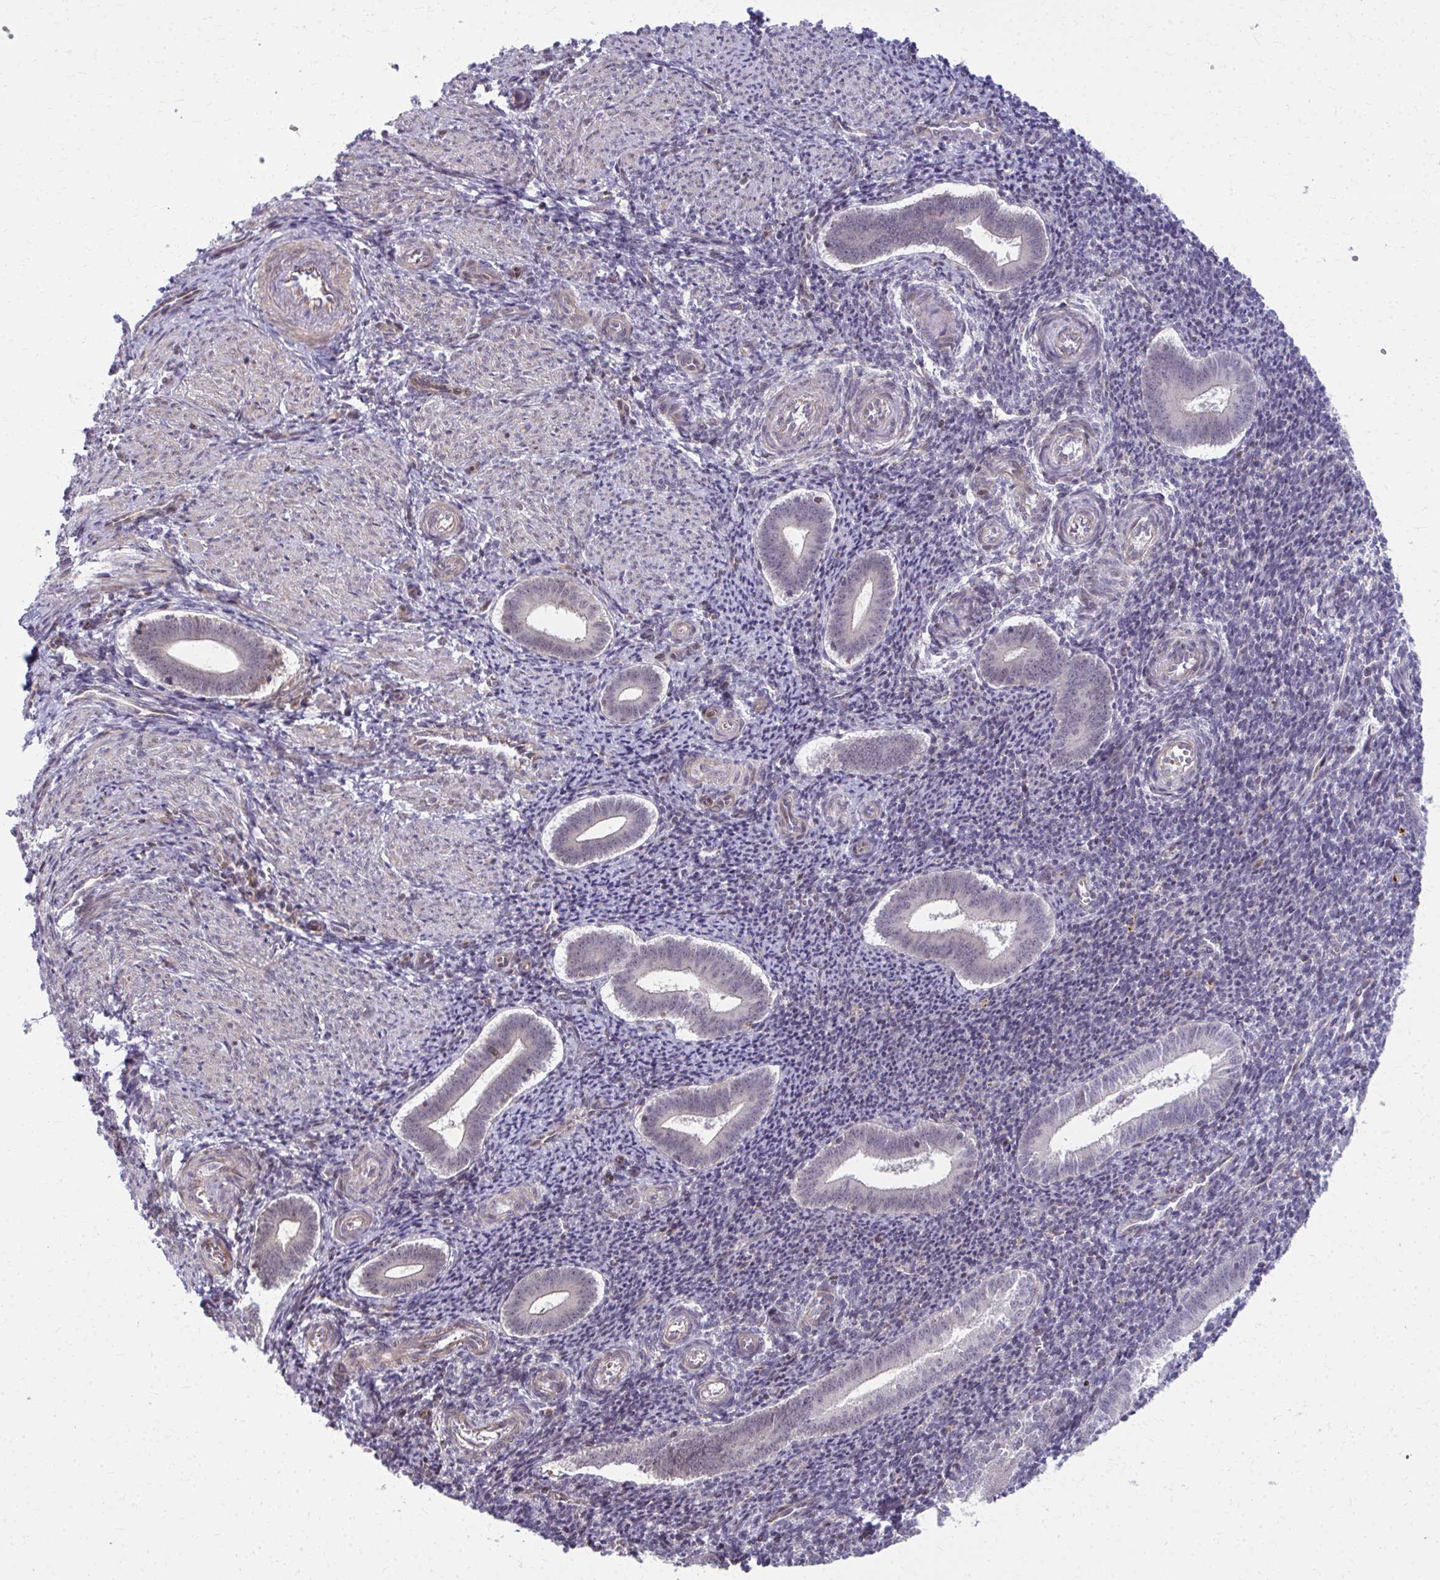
{"staining": {"intensity": "negative", "quantity": "none", "location": "none"}, "tissue": "endometrium", "cell_type": "Cells in endometrial stroma", "image_type": "normal", "snomed": [{"axis": "morphology", "description": "Normal tissue, NOS"}, {"axis": "topography", "description": "Endometrium"}], "caption": "High magnification brightfield microscopy of benign endometrium stained with DAB (brown) and counterstained with hematoxylin (blue): cells in endometrial stroma show no significant expression. (DAB immunohistochemistry, high magnification).", "gene": "MAF1", "patient": {"sex": "female", "age": 25}}